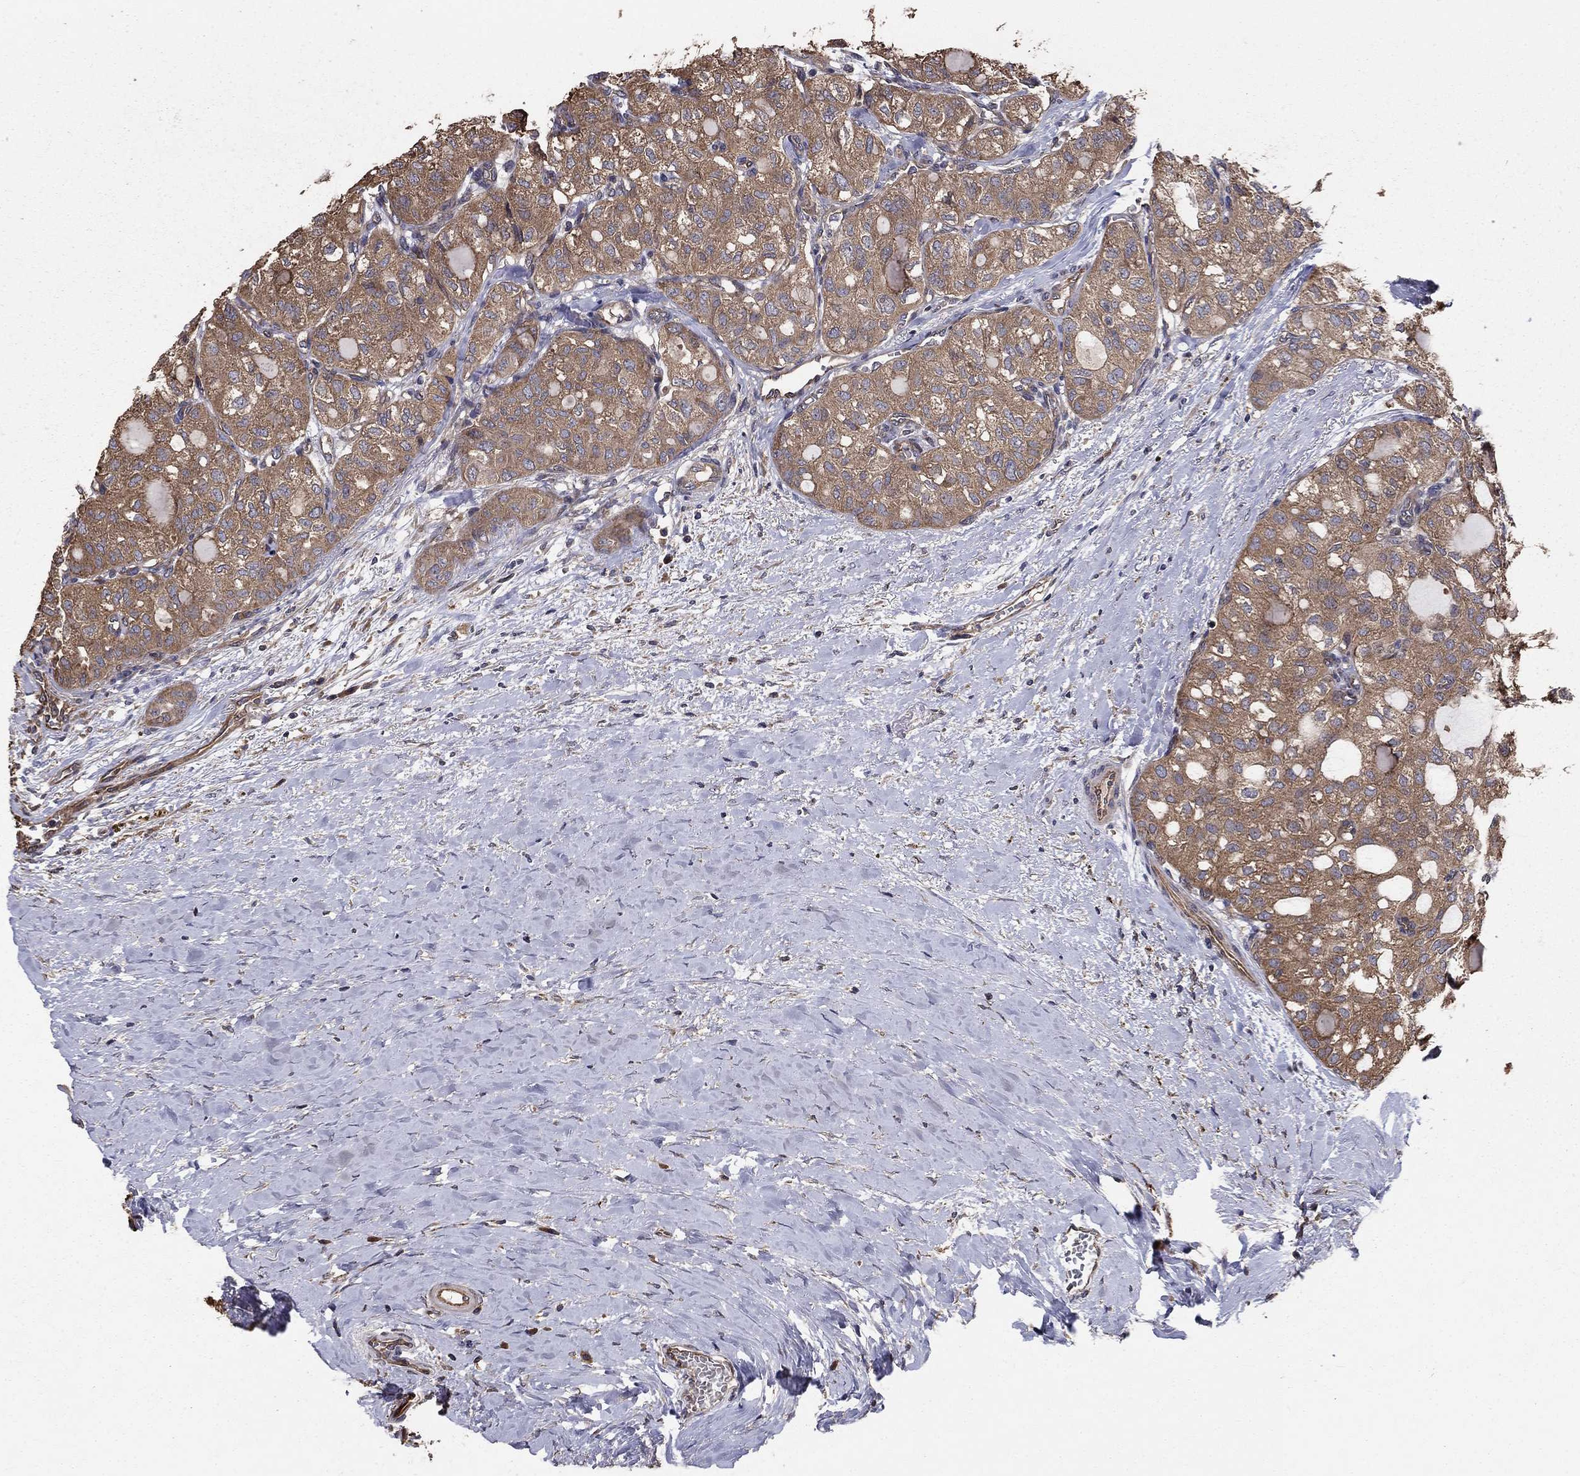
{"staining": {"intensity": "weak", "quantity": ">75%", "location": "cytoplasmic/membranous"}, "tissue": "thyroid cancer", "cell_type": "Tumor cells", "image_type": "cancer", "snomed": [{"axis": "morphology", "description": "Follicular adenoma carcinoma, NOS"}, {"axis": "topography", "description": "Thyroid gland"}], "caption": "The histopathology image displays a brown stain indicating the presence of a protein in the cytoplasmic/membranous of tumor cells in thyroid follicular adenoma carcinoma.", "gene": "BABAM2", "patient": {"sex": "male", "age": 75}}